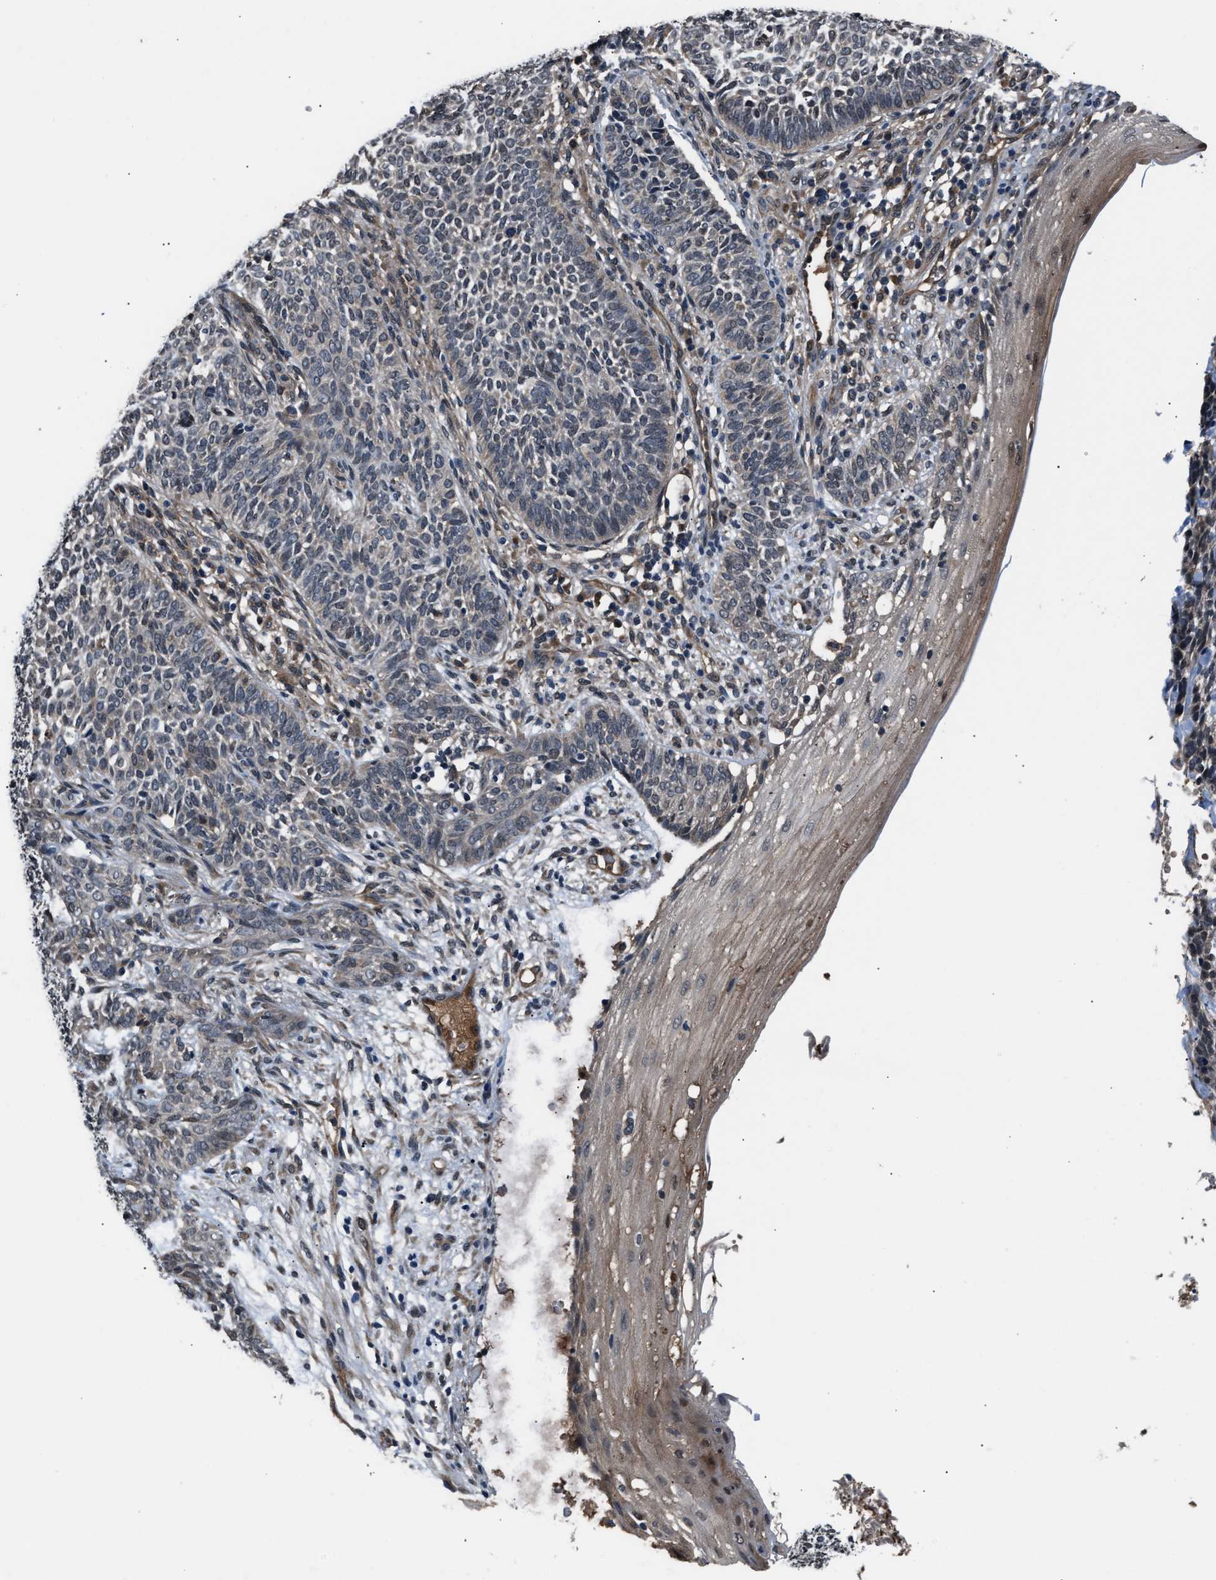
{"staining": {"intensity": "negative", "quantity": "none", "location": "none"}, "tissue": "skin cancer", "cell_type": "Tumor cells", "image_type": "cancer", "snomed": [{"axis": "morphology", "description": "Basal cell carcinoma"}, {"axis": "topography", "description": "Skin"}], "caption": "Immunohistochemistry photomicrograph of neoplastic tissue: human skin basal cell carcinoma stained with DAB (3,3'-diaminobenzidine) shows no significant protein positivity in tumor cells.", "gene": "TP53I3", "patient": {"sex": "male", "age": 87}}